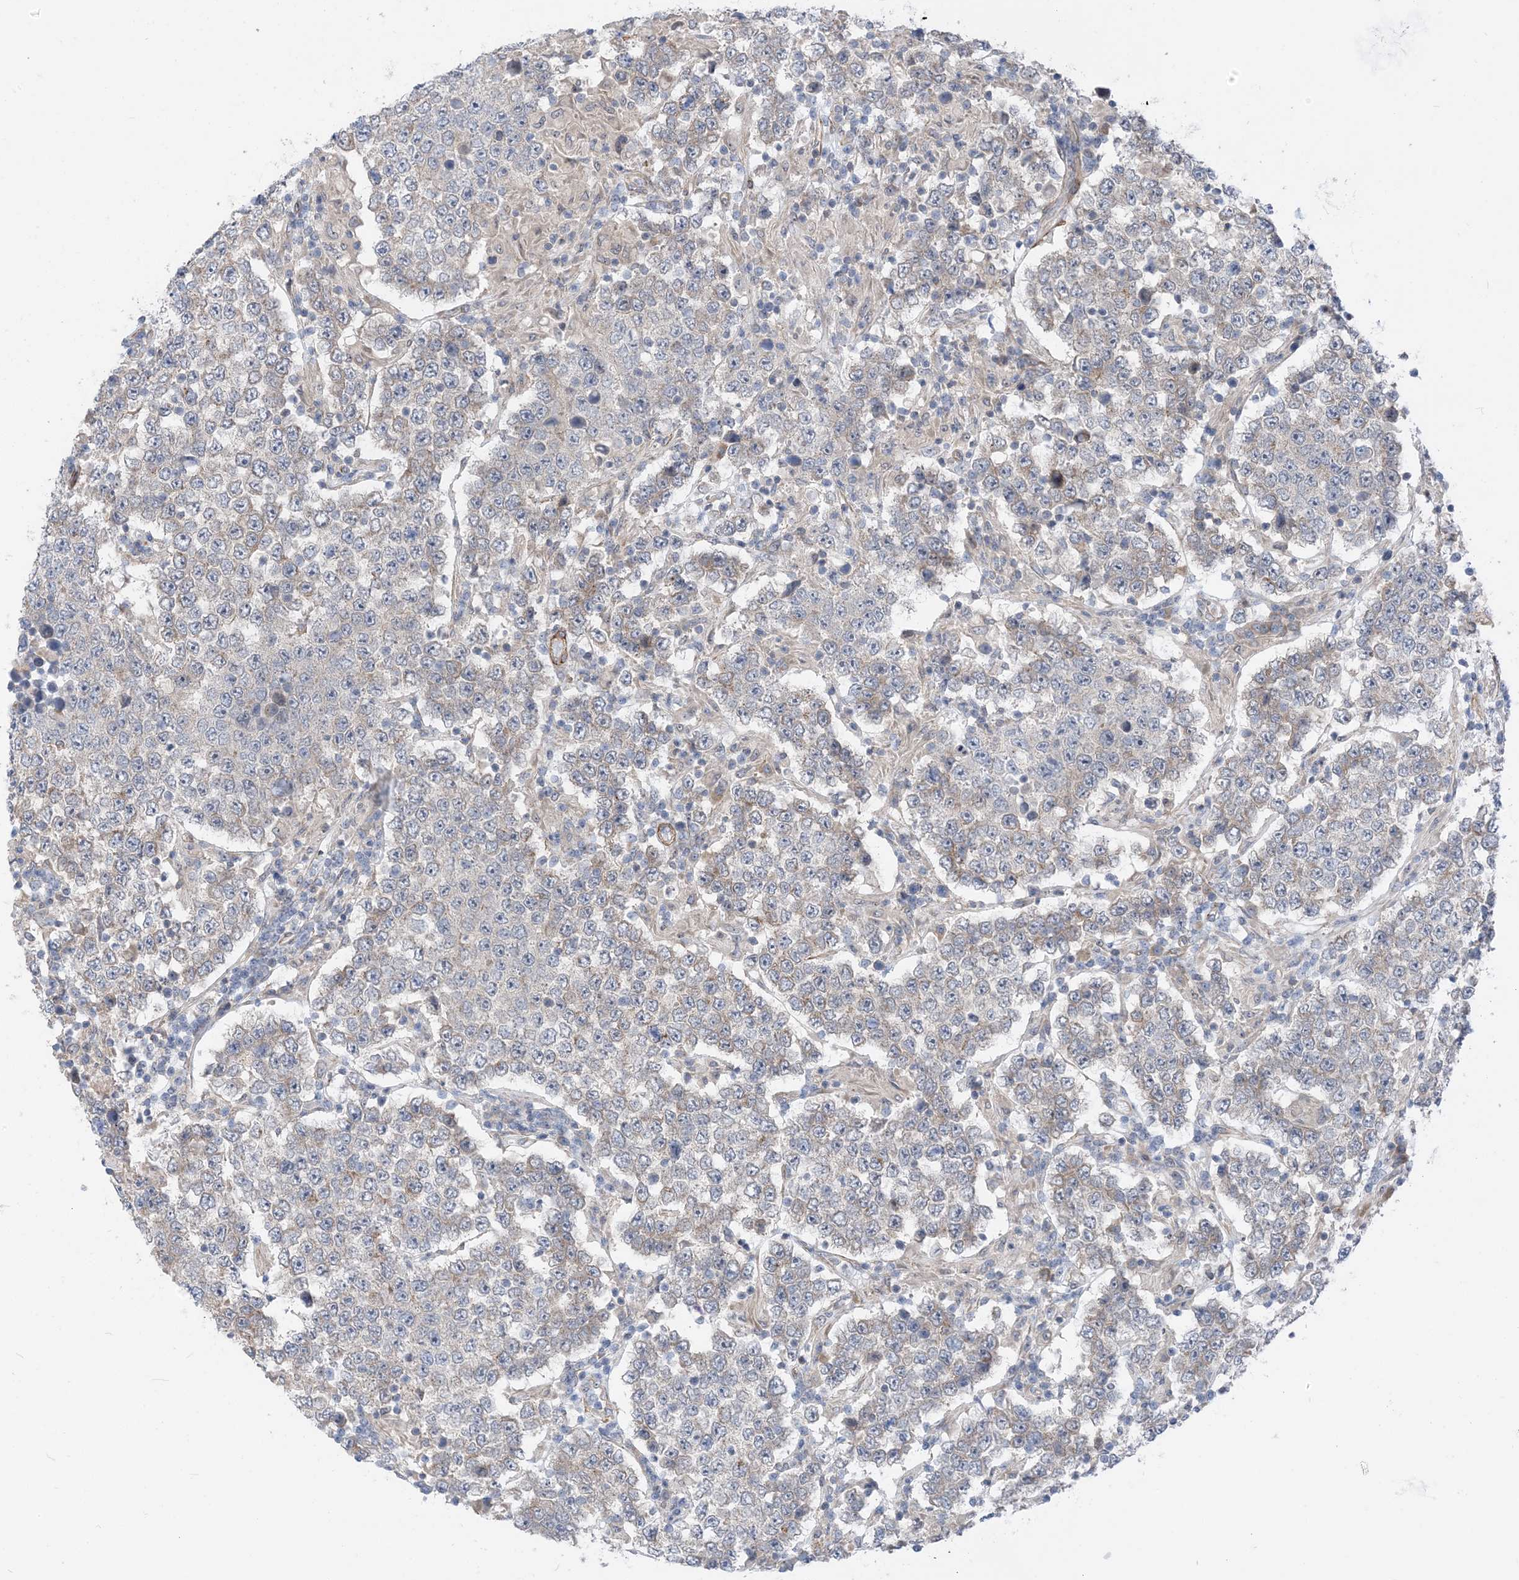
{"staining": {"intensity": "weak", "quantity": "<25%", "location": "cytoplasmic/membranous"}, "tissue": "testis cancer", "cell_type": "Tumor cells", "image_type": "cancer", "snomed": [{"axis": "morphology", "description": "Normal tissue, NOS"}, {"axis": "morphology", "description": "Urothelial carcinoma, High grade"}, {"axis": "morphology", "description": "Seminoma, NOS"}, {"axis": "morphology", "description": "Carcinoma, Embryonal, NOS"}, {"axis": "topography", "description": "Urinary bladder"}, {"axis": "topography", "description": "Testis"}], "caption": "IHC photomicrograph of neoplastic tissue: testis cancer (embryonal carcinoma) stained with DAB demonstrates no significant protein expression in tumor cells.", "gene": "PLEKHA3", "patient": {"sex": "male", "age": 41}}